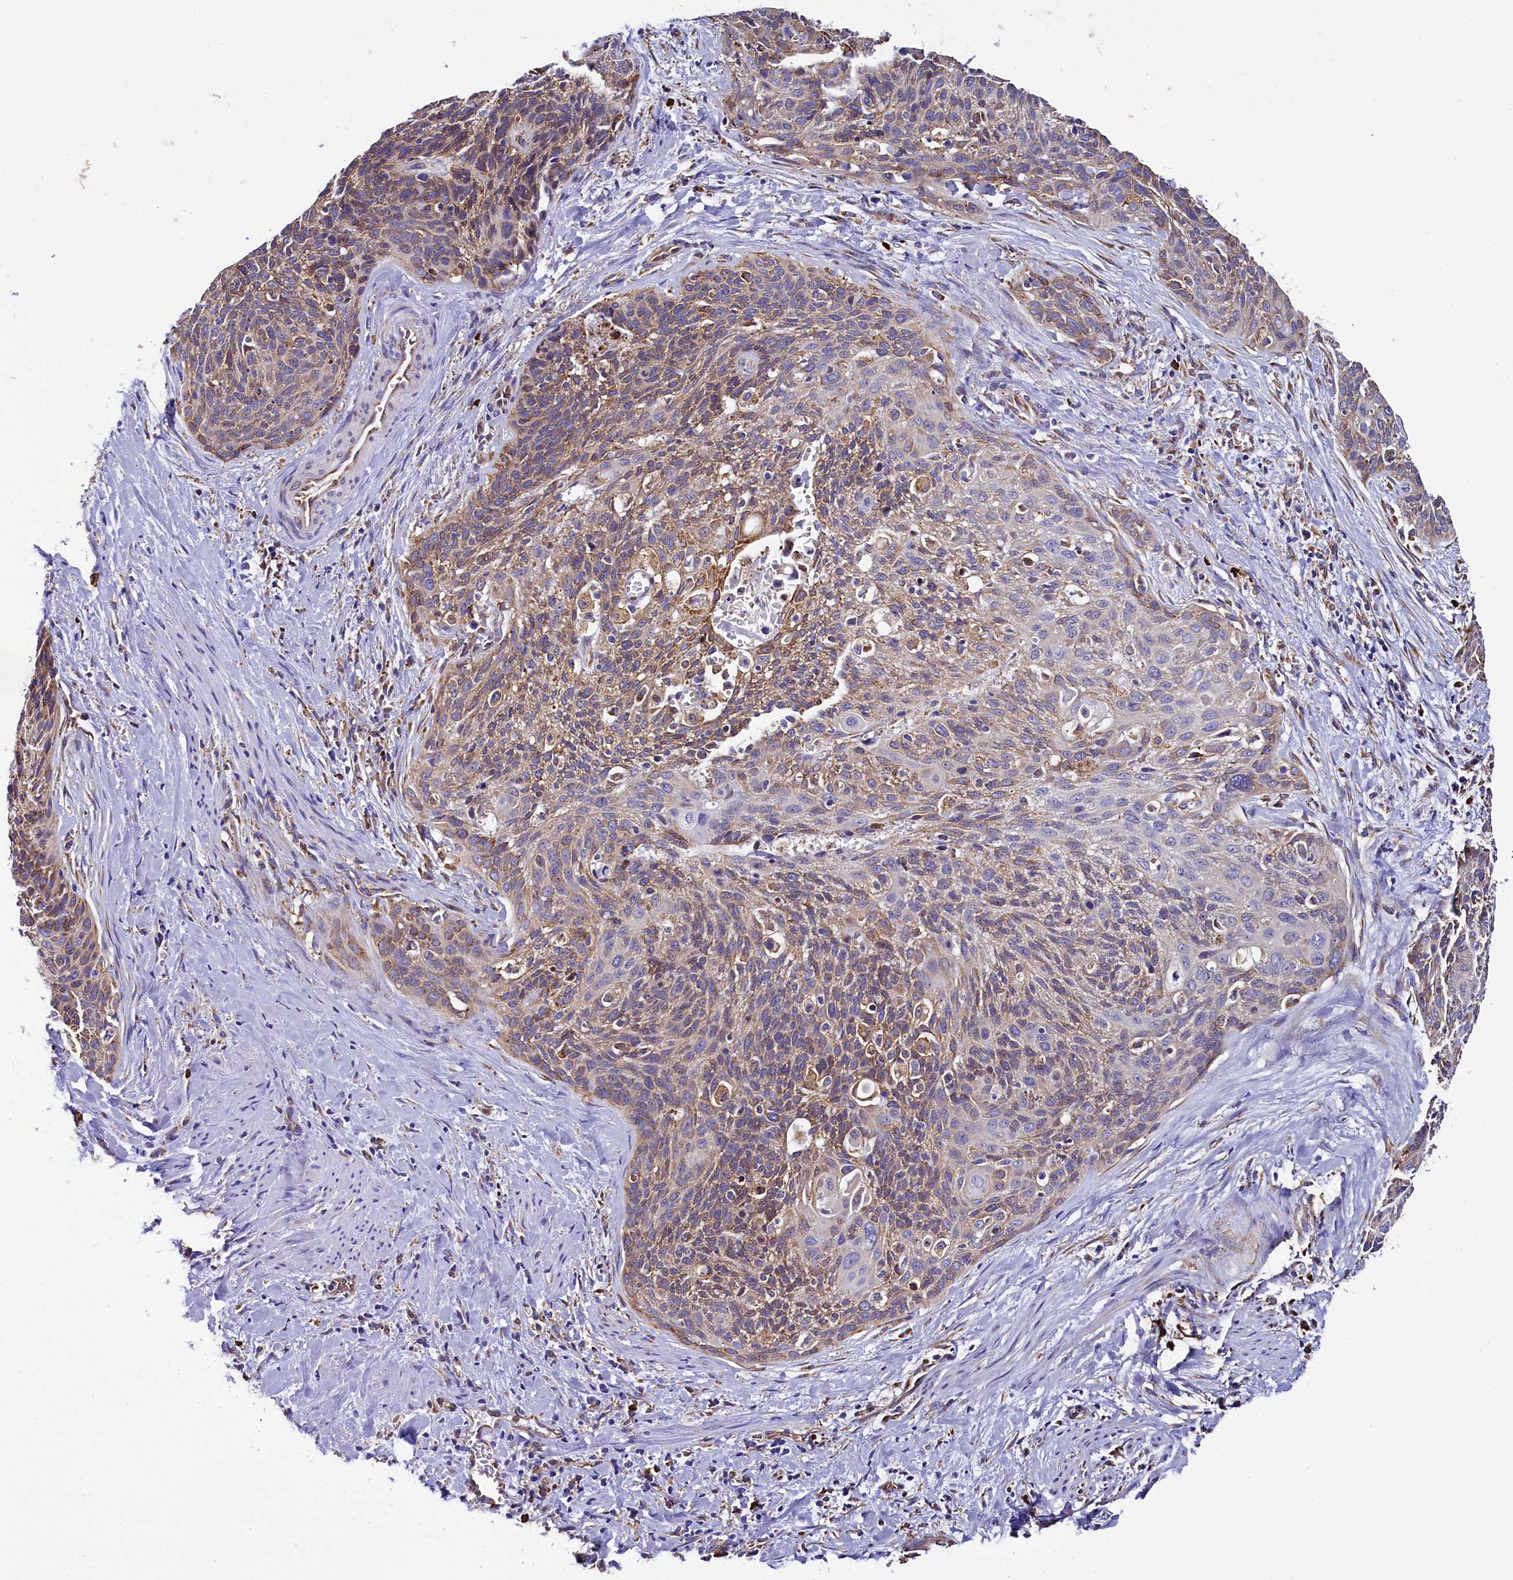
{"staining": {"intensity": "moderate", "quantity": "25%-75%", "location": "cytoplasmic/membranous"}, "tissue": "cervical cancer", "cell_type": "Tumor cells", "image_type": "cancer", "snomed": [{"axis": "morphology", "description": "Squamous cell carcinoma, NOS"}, {"axis": "topography", "description": "Cervix"}], "caption": "Protein expression analysis of cervical cancer reveals moderate cytoplasmic/membranous expression in about 25%-75% of tumor cells.", "gene": "CAPS2", "patient": {"sex": "female", "age": 55}}